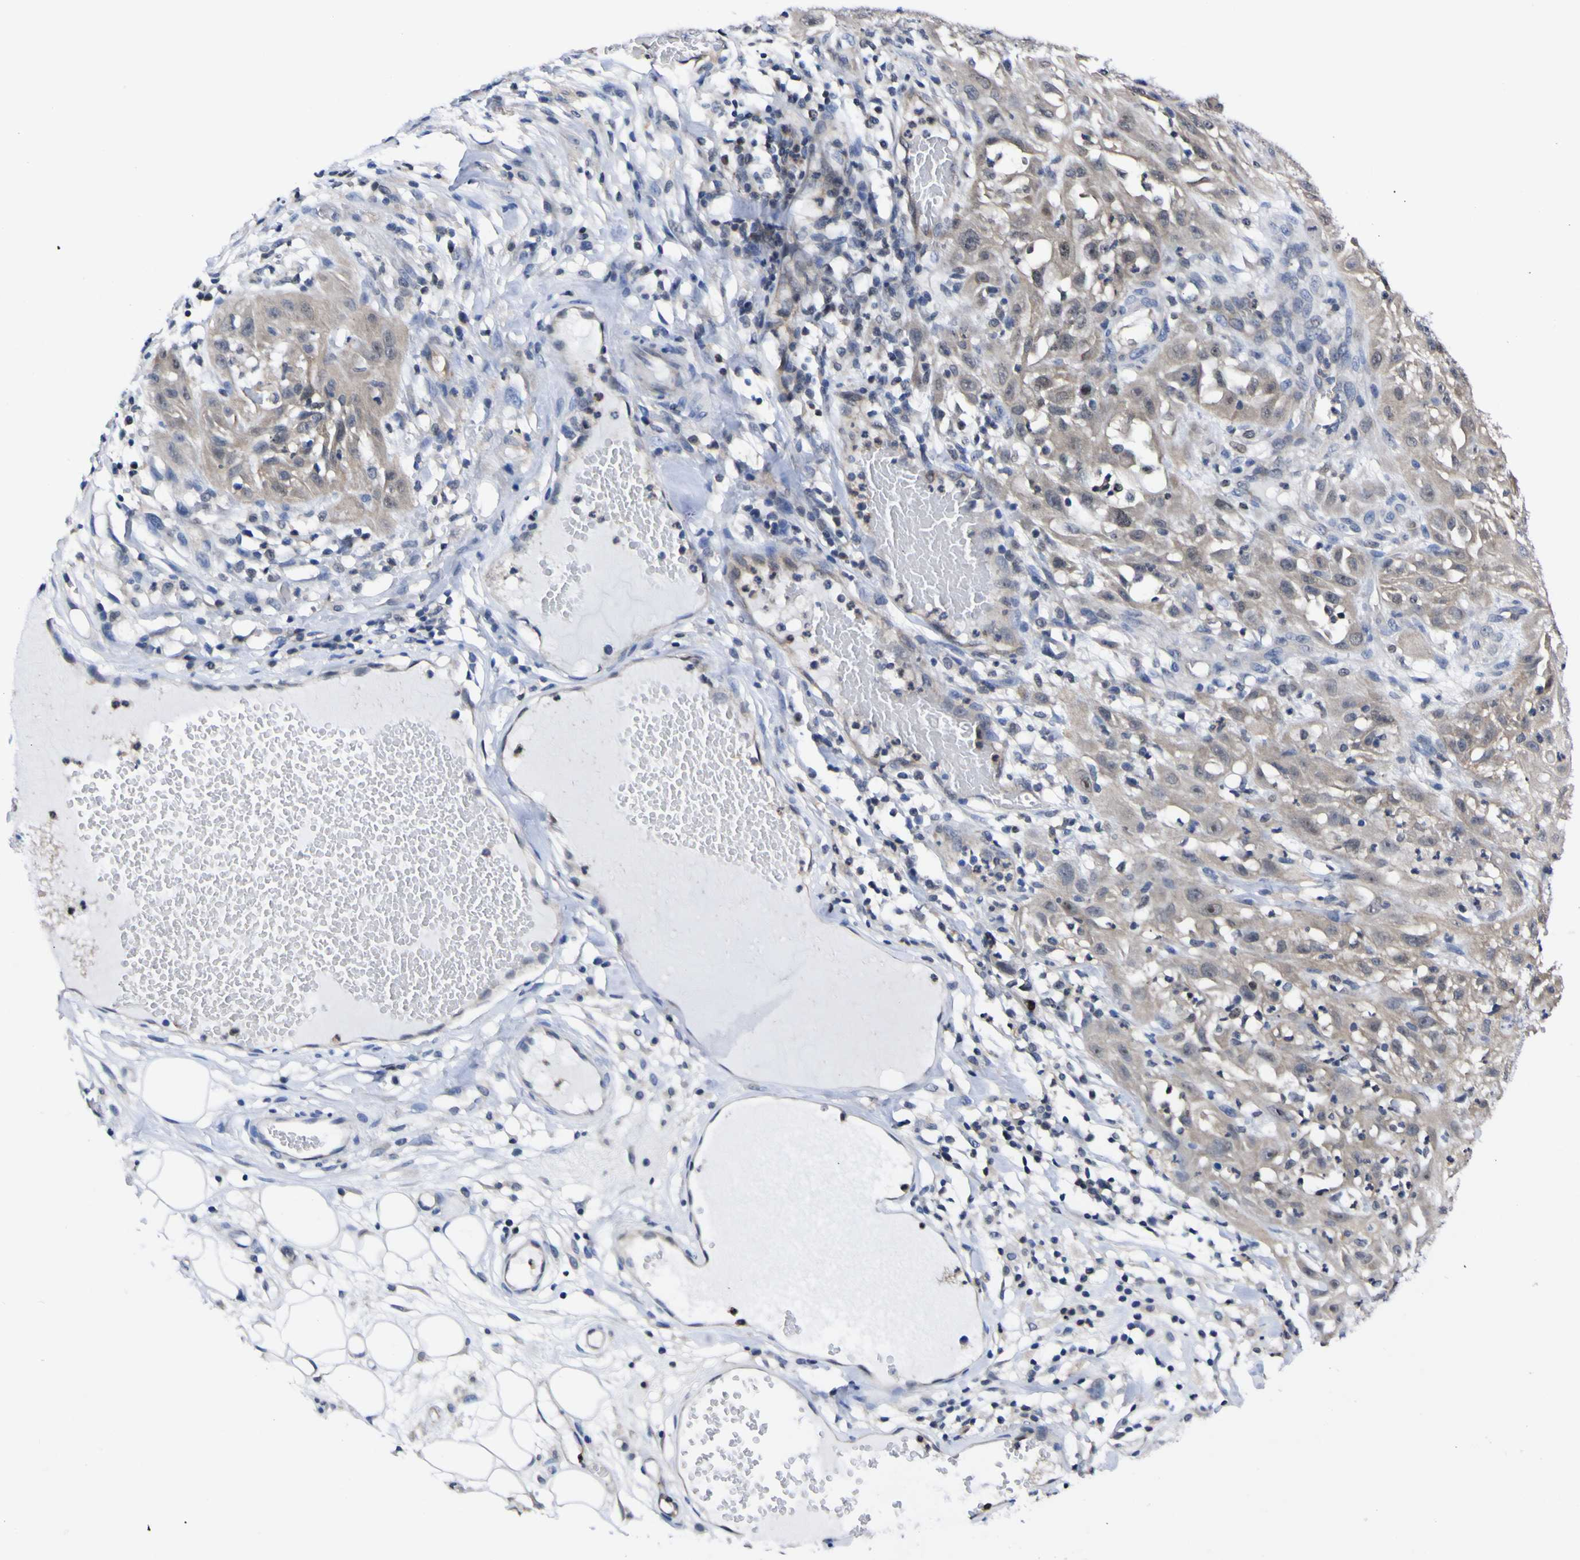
{"staining": {"intensity": "weak", "quantity": ">75%", "location": "cytoplasmic/membranous"}, "tissue": "skin cancer", "cell_type": "Tumor cells", "image_type": "cancer", "snomed": [{"axis": "morphology", "description": "Squamous cell carcinoma, NOS"}, {"axis": "topography", "description": "Skin"}], "caption": "Human skin cancer stained with a protein marker displays weak staining in tumor cells.", "gene": "CASP6", "patient": {"sex": "male", "age": 75}}